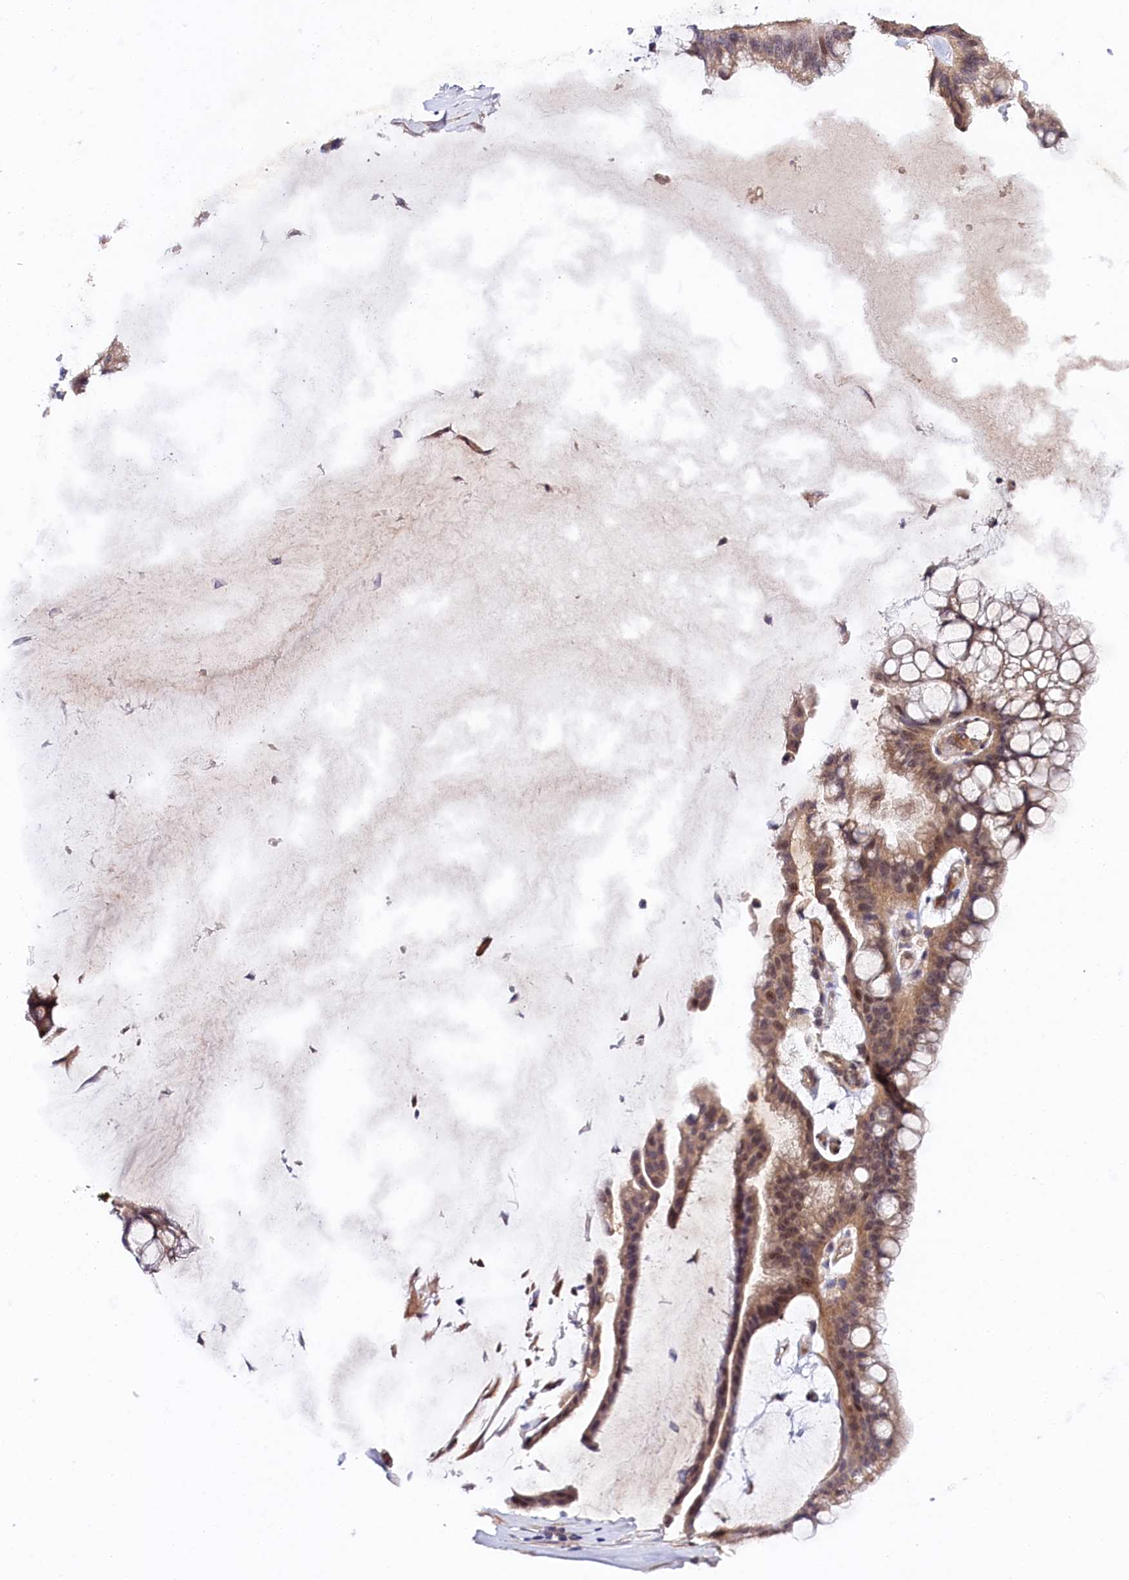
{"staining": {"intensity": "moderate", "quantity": ">75%", "location": "cytoplasmic/membranous,nuclear"}, "tissue": "ovarian cancer", "cell_type": "Tumor cells", "image_type": "cancer", "snomed": [{"axis": "morphology", "description": "Cystadenocarcinoma, mucinous, NOS"}, {"axis": "topography", "description": "Ovary"}], "caption": "Ovarian cancer stained for a protein exhibits moderate cytoplasmic/membranous and nuclear positivity in tumor cells.", "gene": "PHLDB1", "patient": {"sex": "female", "age": 73}}